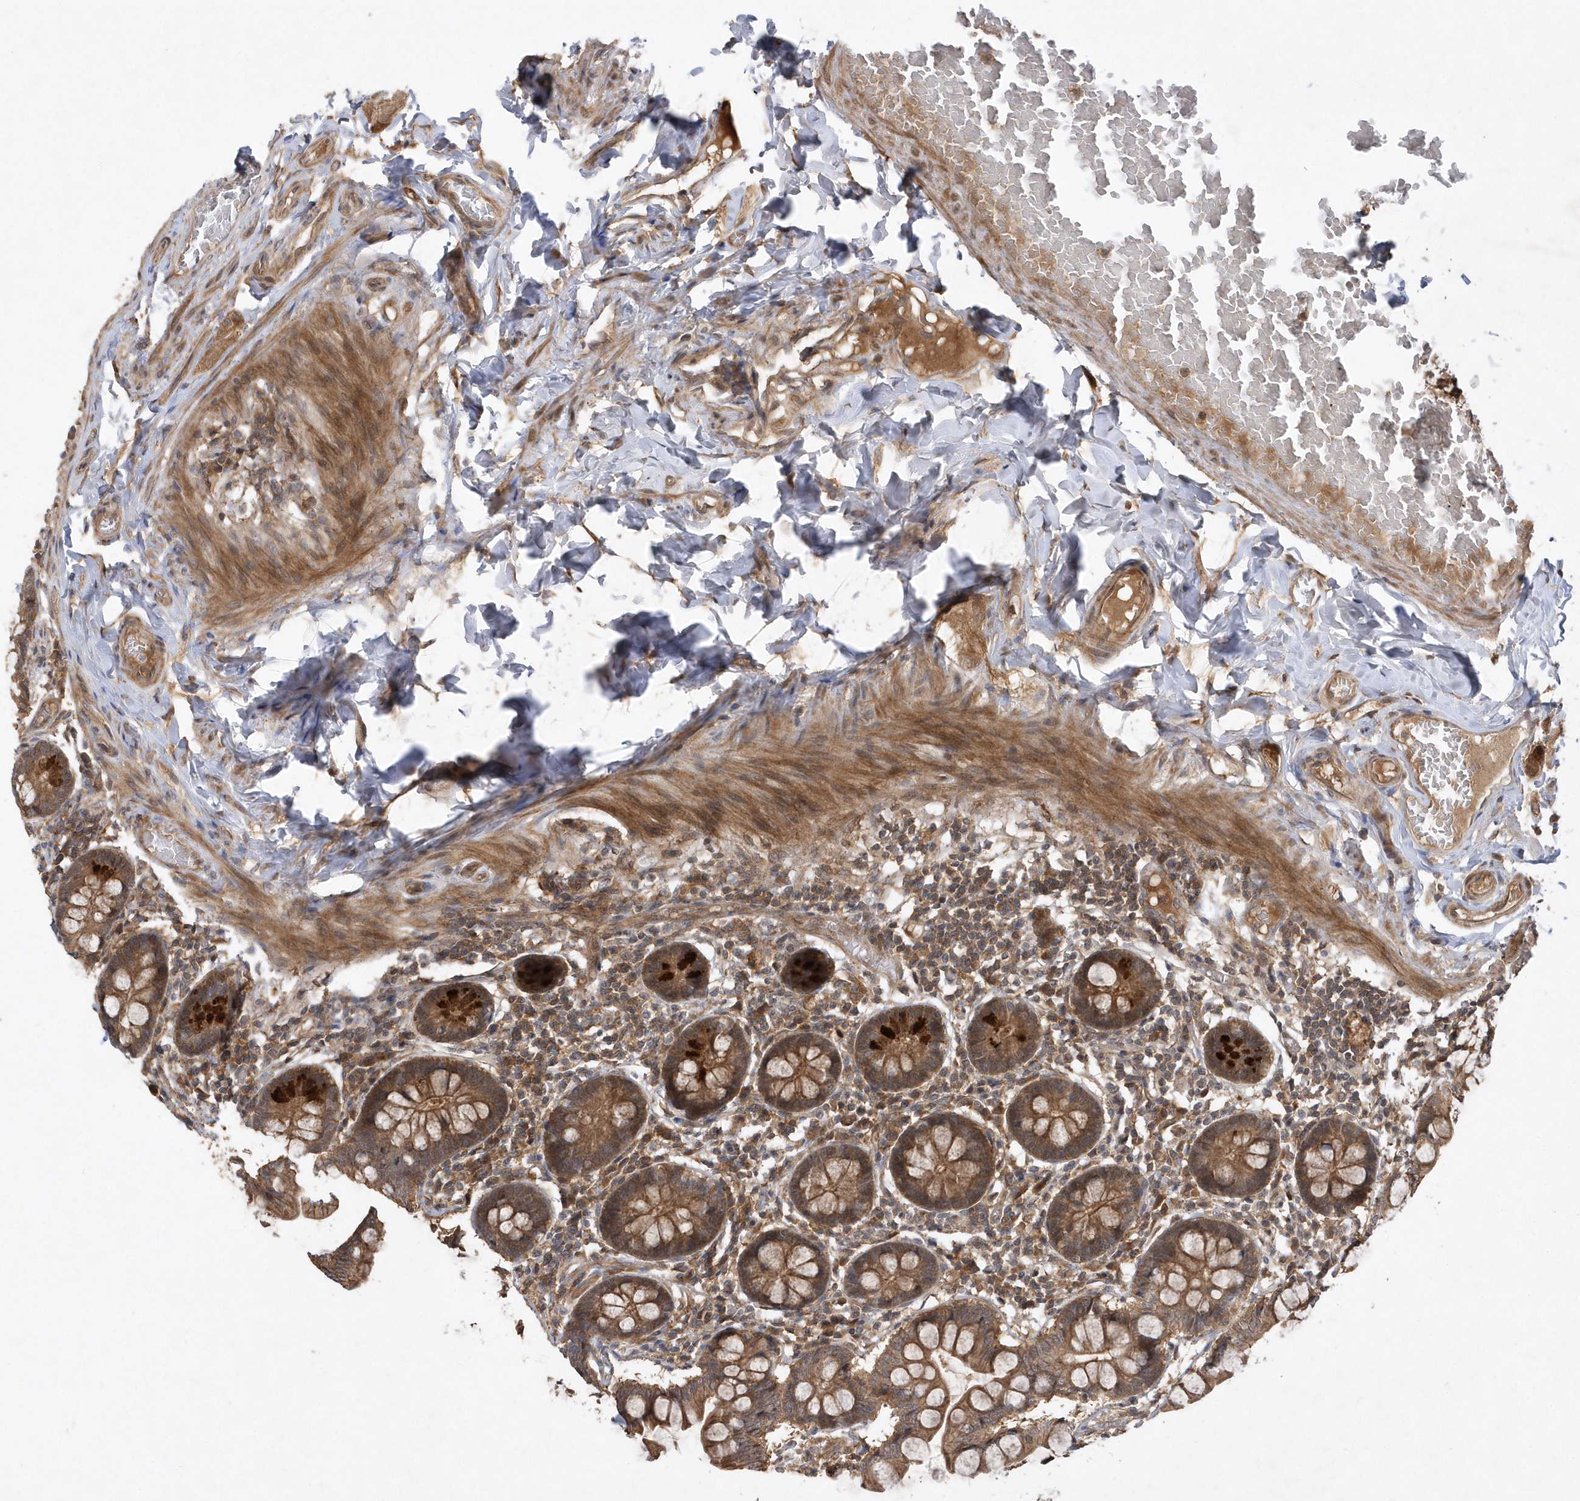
{"staining": {"intensity": "moderate", "quantity": ">75%", "location": "cytoplasmic/membranous"}, "tissue": "small intestine", "cell_type": "Glandular cells", "image_type": "normal", "snomed": [{"axis": "morphology", "description": "Normal tissue, NOS"}, {"axis": "topography", "description": "Small intestine"}], "caption": "IHC staining of benign small intestine, which exhibits medium levels of moderate cytoplasmic/membranous expression in approximately >75% of glandular cells indicating moderate cytoplasmic/membranous protein positivity. The staining was performed using DAB (brown) for protein detection and nuclei were counterstained in hematoxylin (blue).", "gene": "GFM2", "patient": {"sex": "male", "age": 41}}